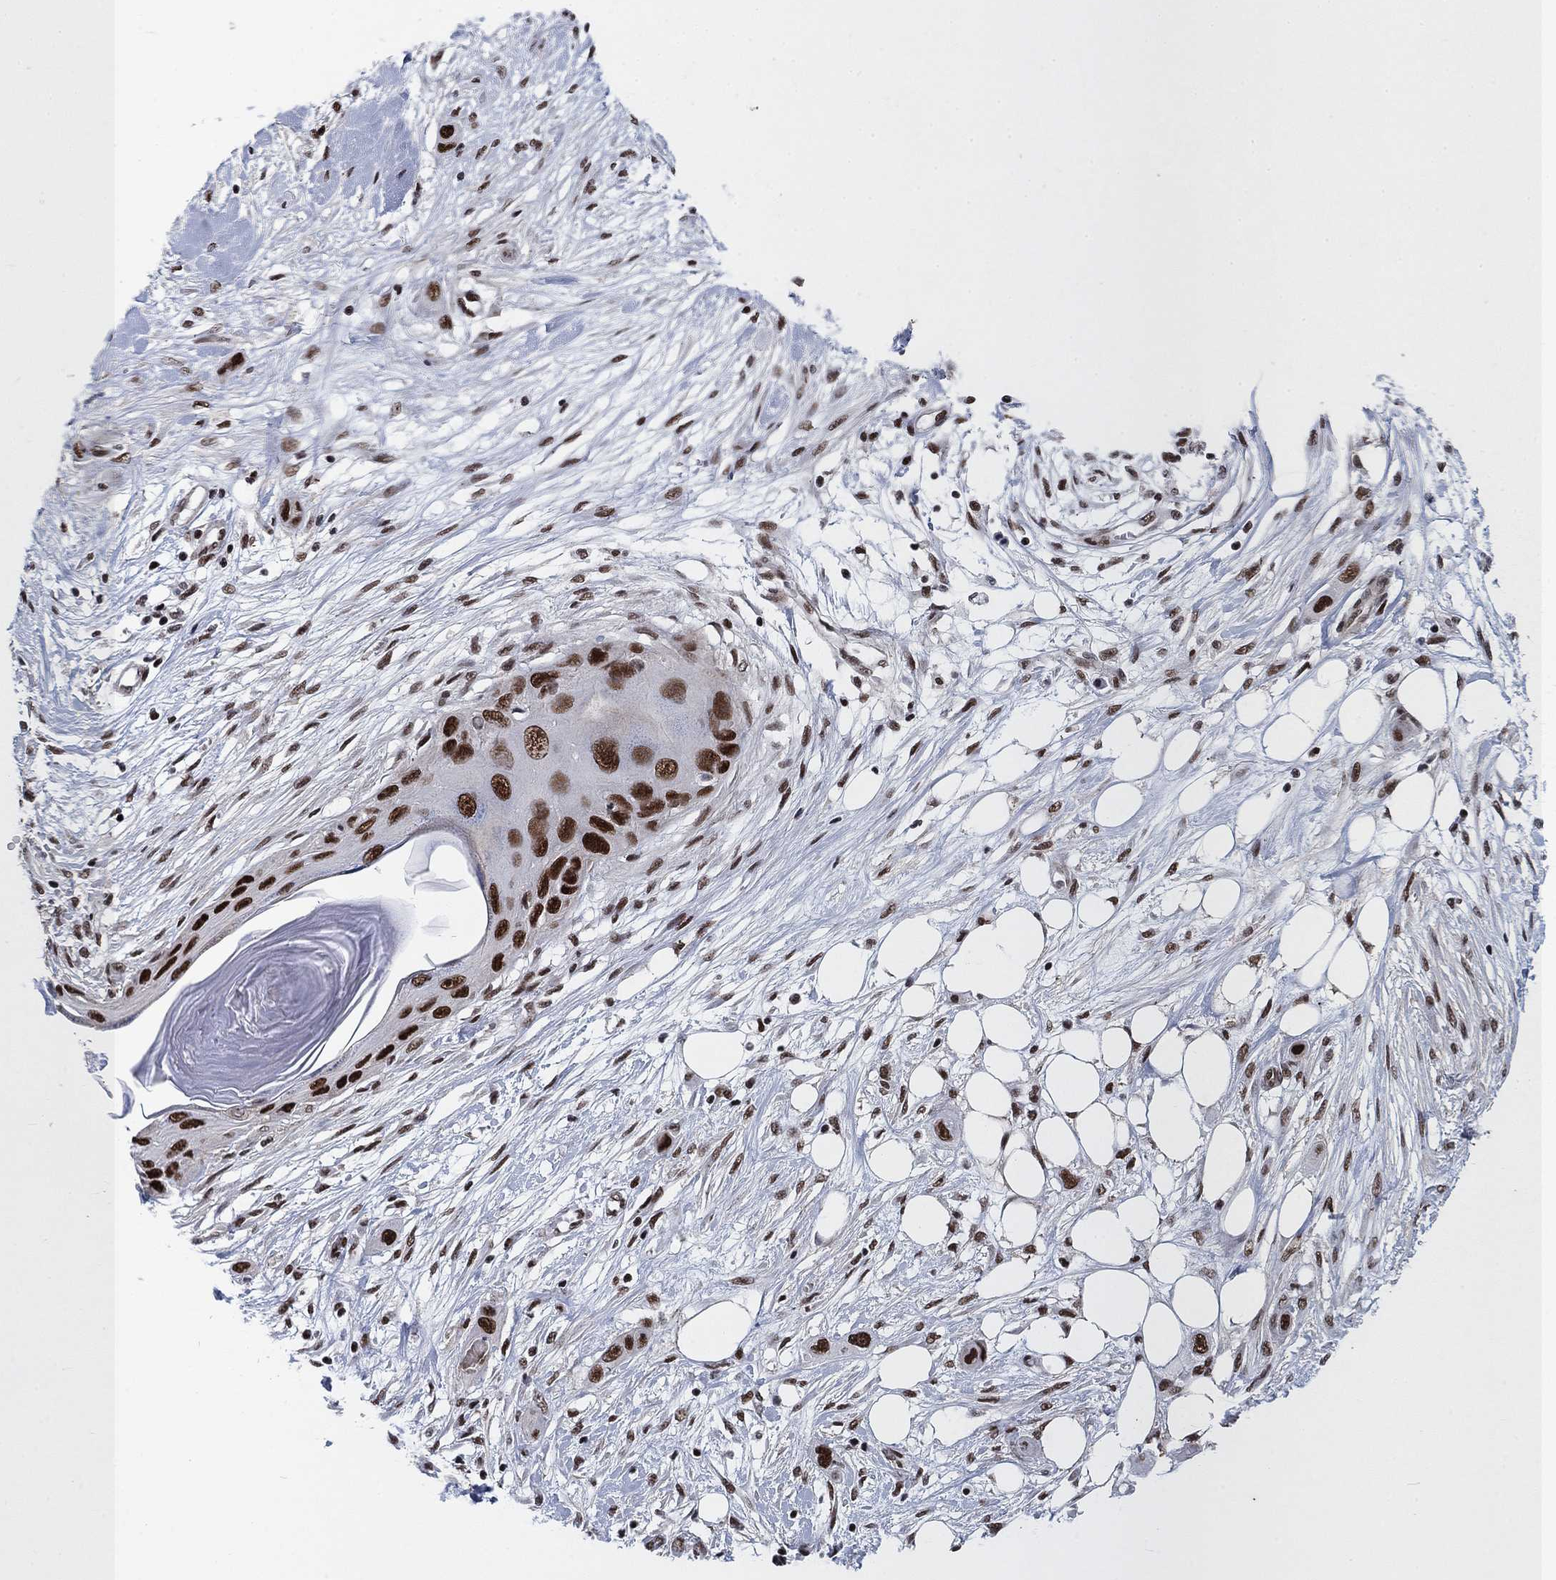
{"staining": {"intensity": "strong", "quantity": ">75%", "location": "nuclear"}, "tissue": "skin cancer", "cell_type": "Tumor cells", "image_type": "cancer", "snomed": [{"axis": "morphology", "description": "Squamous cell carcinoma, NOS"}, {"axis": "topography", "description": "Skin"}], "caption": "This is an image of immunohistochemistry (IHC) staining of squamous cell carcinoma (skin), which shows strong positivity in the nuclear of tumor cells.", "gene": "RPRD1B", "patient": {"sex": "male", "age": 79}}